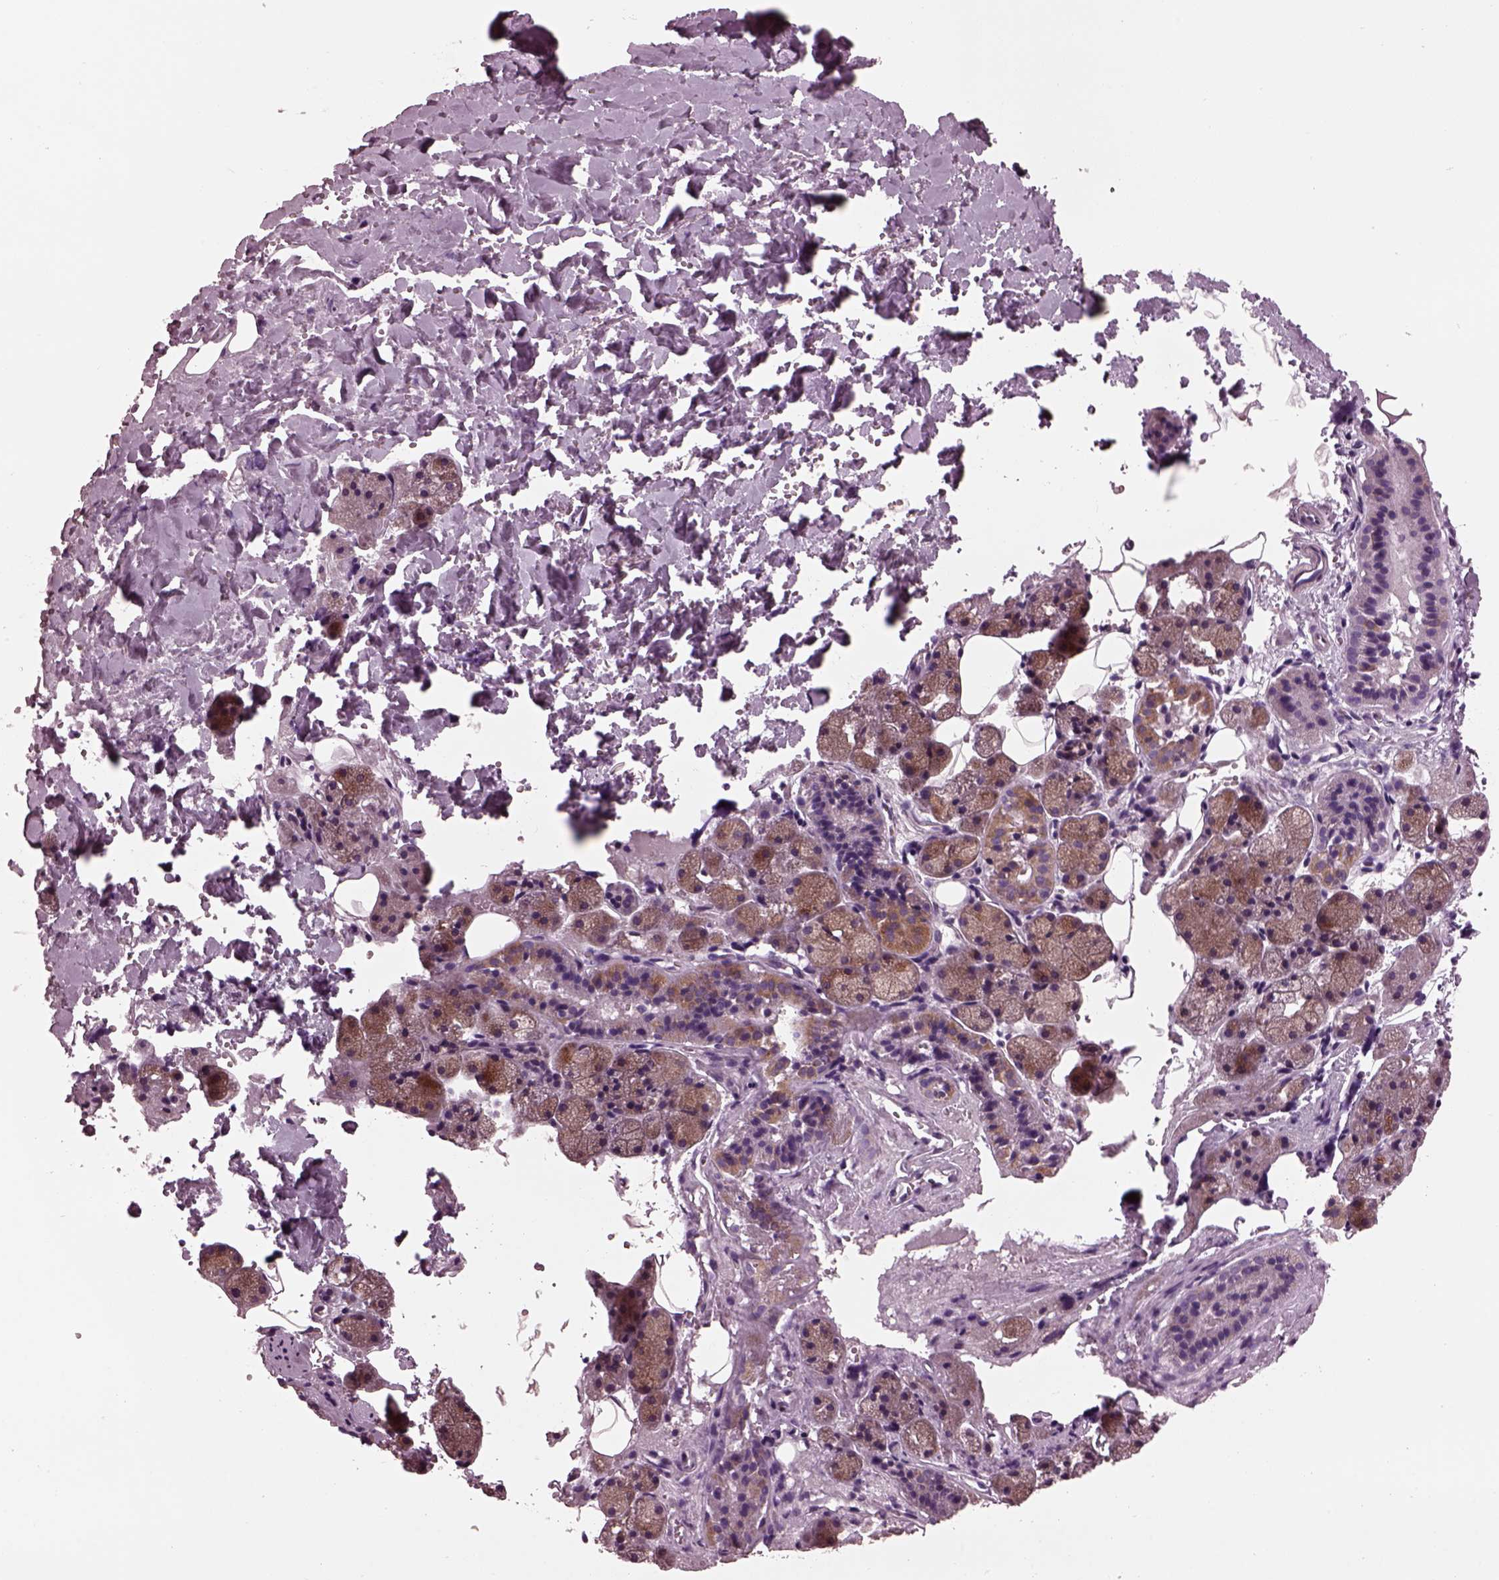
{"staining": {"intensity": "moderate", "quantity": "<25%", "location": "cytoplasmic/membranous"}, "tissue": "salivary gland", "cell_type": "Glandular cells", "image_type": "normal", "snomed": [{"axis": "morphology", "description": "Normal tissue, NOS"}, {"axis": "topography", "description": "Salivary gland"}], "caption": "Immunohistochemical staining of normal human salivary gland demonstrates low levels of moderate cytoplasmic/membranous positivity in approximately <25% of glandular cells. The staining is performed using DAB brown chromogen to label protein expression. The nuclei are counter-stained blue using hematoxylin.", "gene": "AP4M1", "patient": {"sex": "male", "age": 38}}